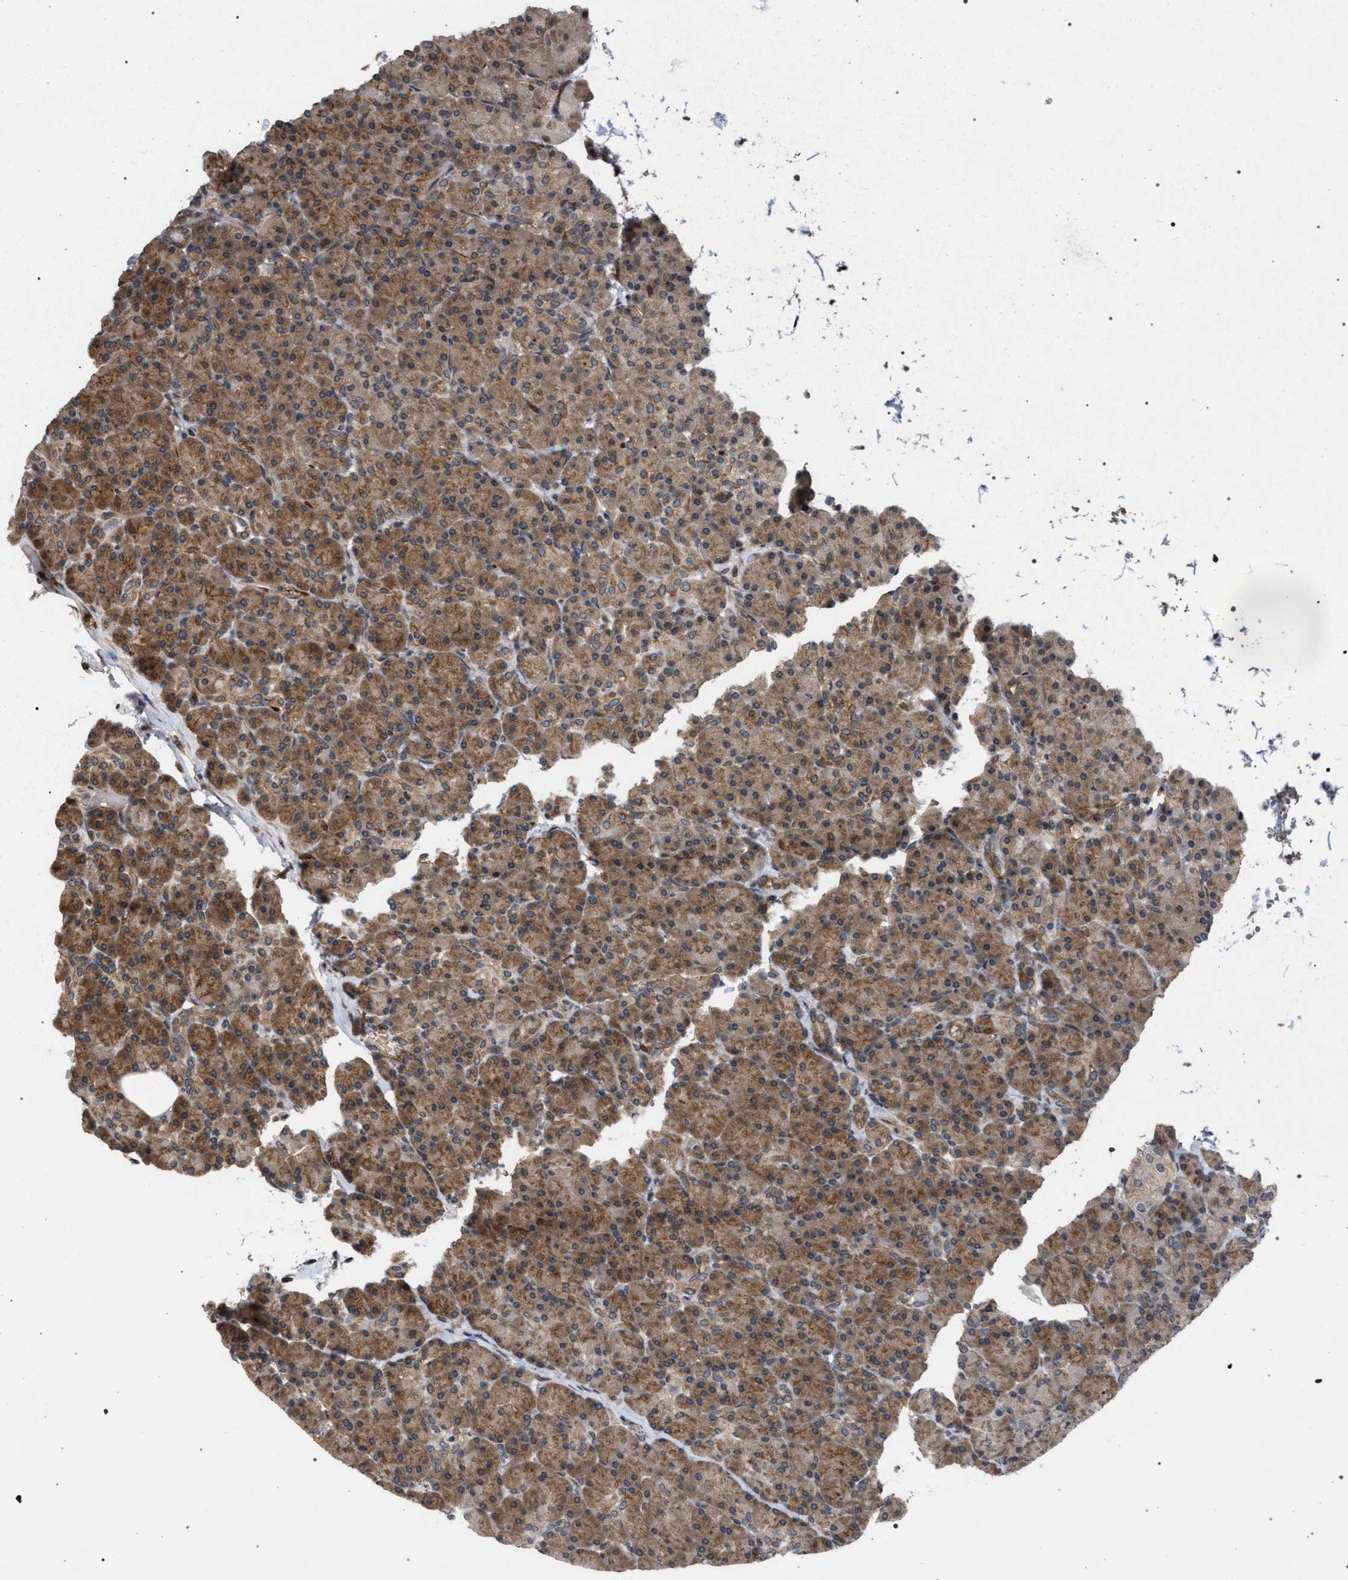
{"staining": {"intensity": "moderate", "quantity": ">75%", "location": "cytoplasmic/membranous"}, "tissue": "pancreas", "cell_type": "Exocrine glandular cells", "image_type": "normal", "snomed": [{"axis": "morphology", "description": "Normal tissue, NOS"}, {"axis": "topography", "description": "Pancreas"}], "caption": "Moderate cytoplasmic/membranous expression is appreciated in approximately >75% of exocrine glandular cells in unremarkable pancreas. (IHC, brightfield microscopy, high magnification).", "gene": "IRAK4", "patient": {"sex": "female", "age": 43}}